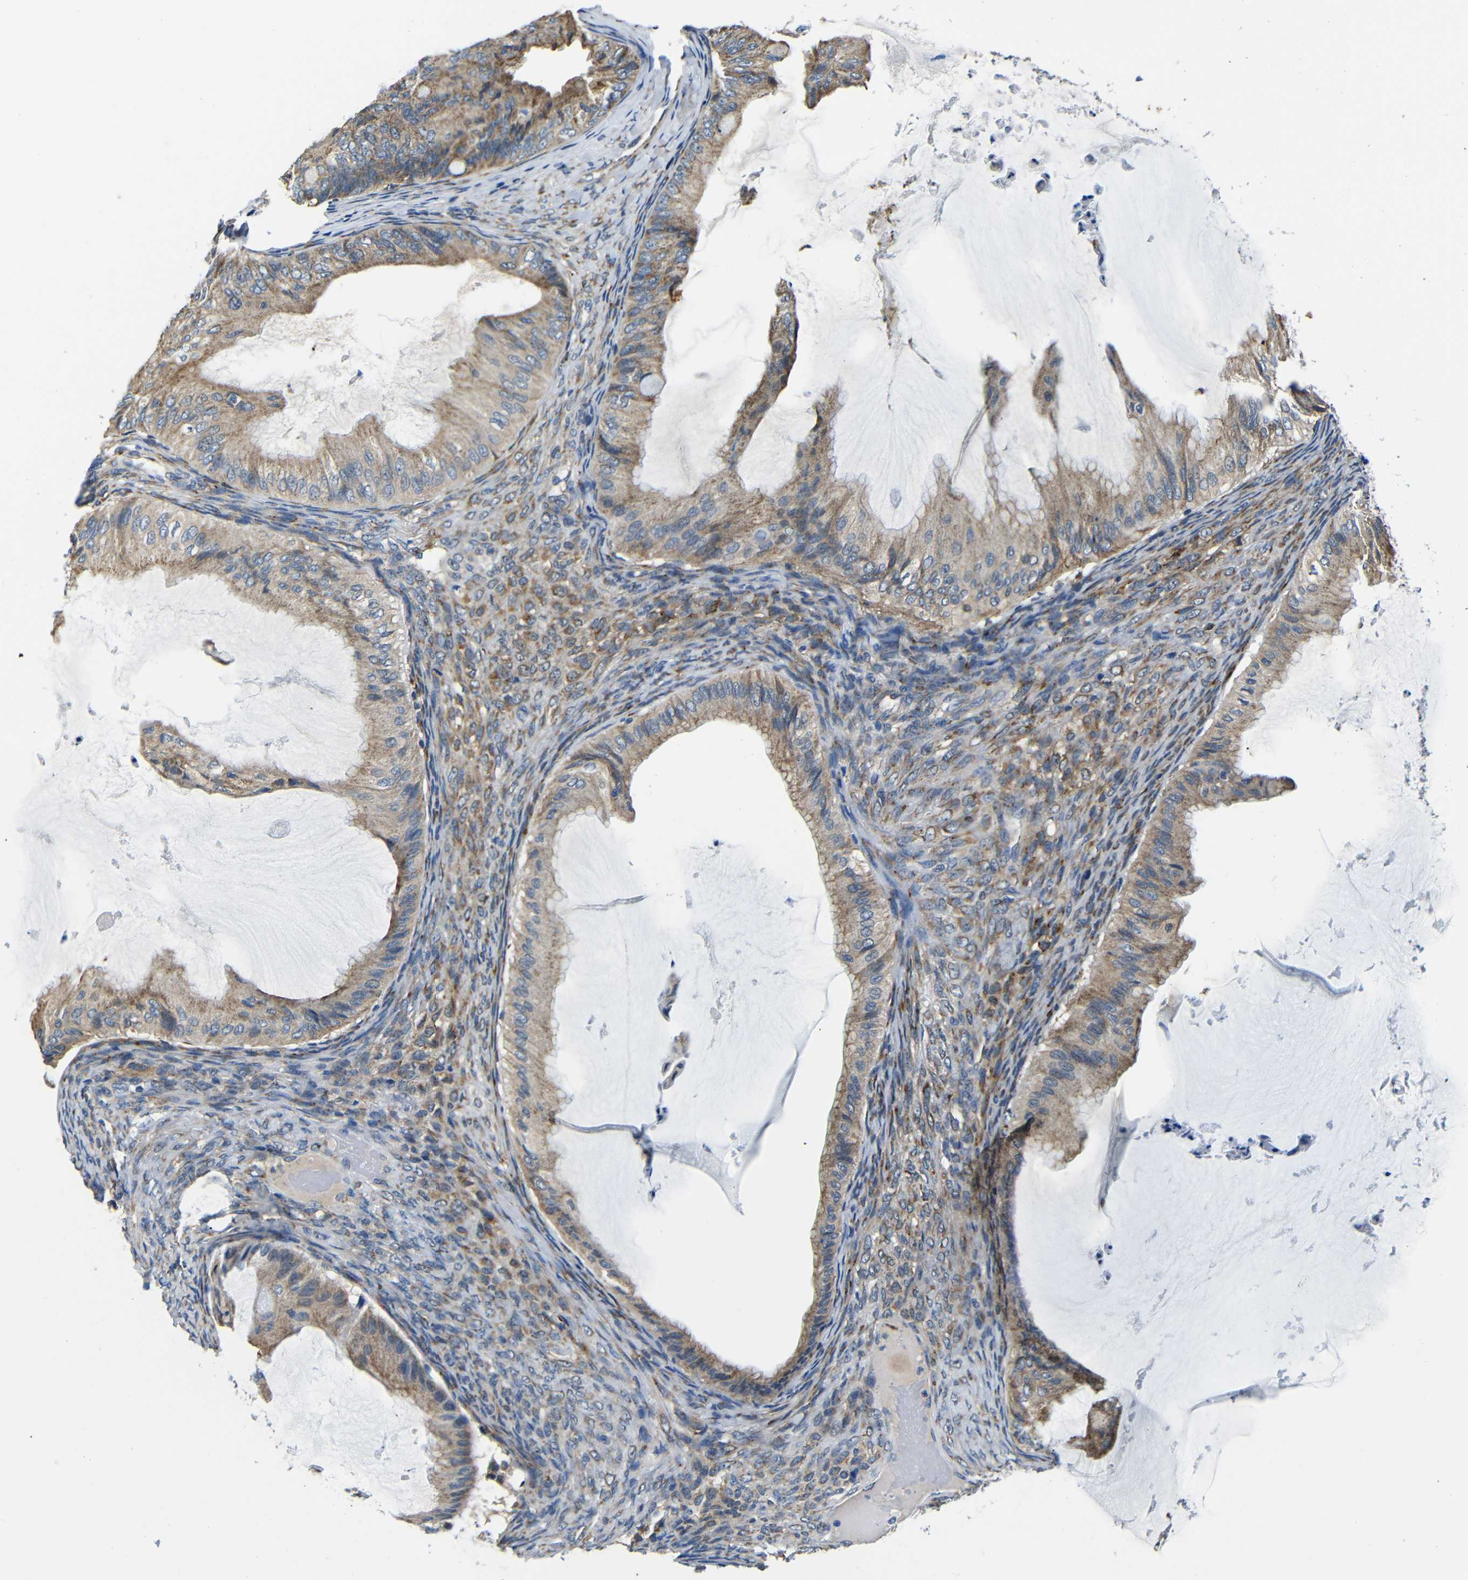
{"staining": {"intensity": "moderate", "quantity": ">75%", "location": "cytoplasmic/membranous"}, "tissue": "ovarian cancer", "cell_type": "Tumor cells", "image_type": "cancer", "snomed": [{"axis": "morphology", "description": "Cystadenocarcinoma, mucinous, NOS"}, {"axis": "topography", "description": "Ovary"}], "caption": "IHC of mucinous cystadenocarcinoma (ovarian) reveals medium levels of moderate cytoplasmic/membranous expression in approximately >75% of tumor cells. (DAB (3,3'-diaminobenzidine) IHC with brightfield microscopy, high magnification).", "gene": "FKBP14", "patient": {"sex": "female", "age": 61}}